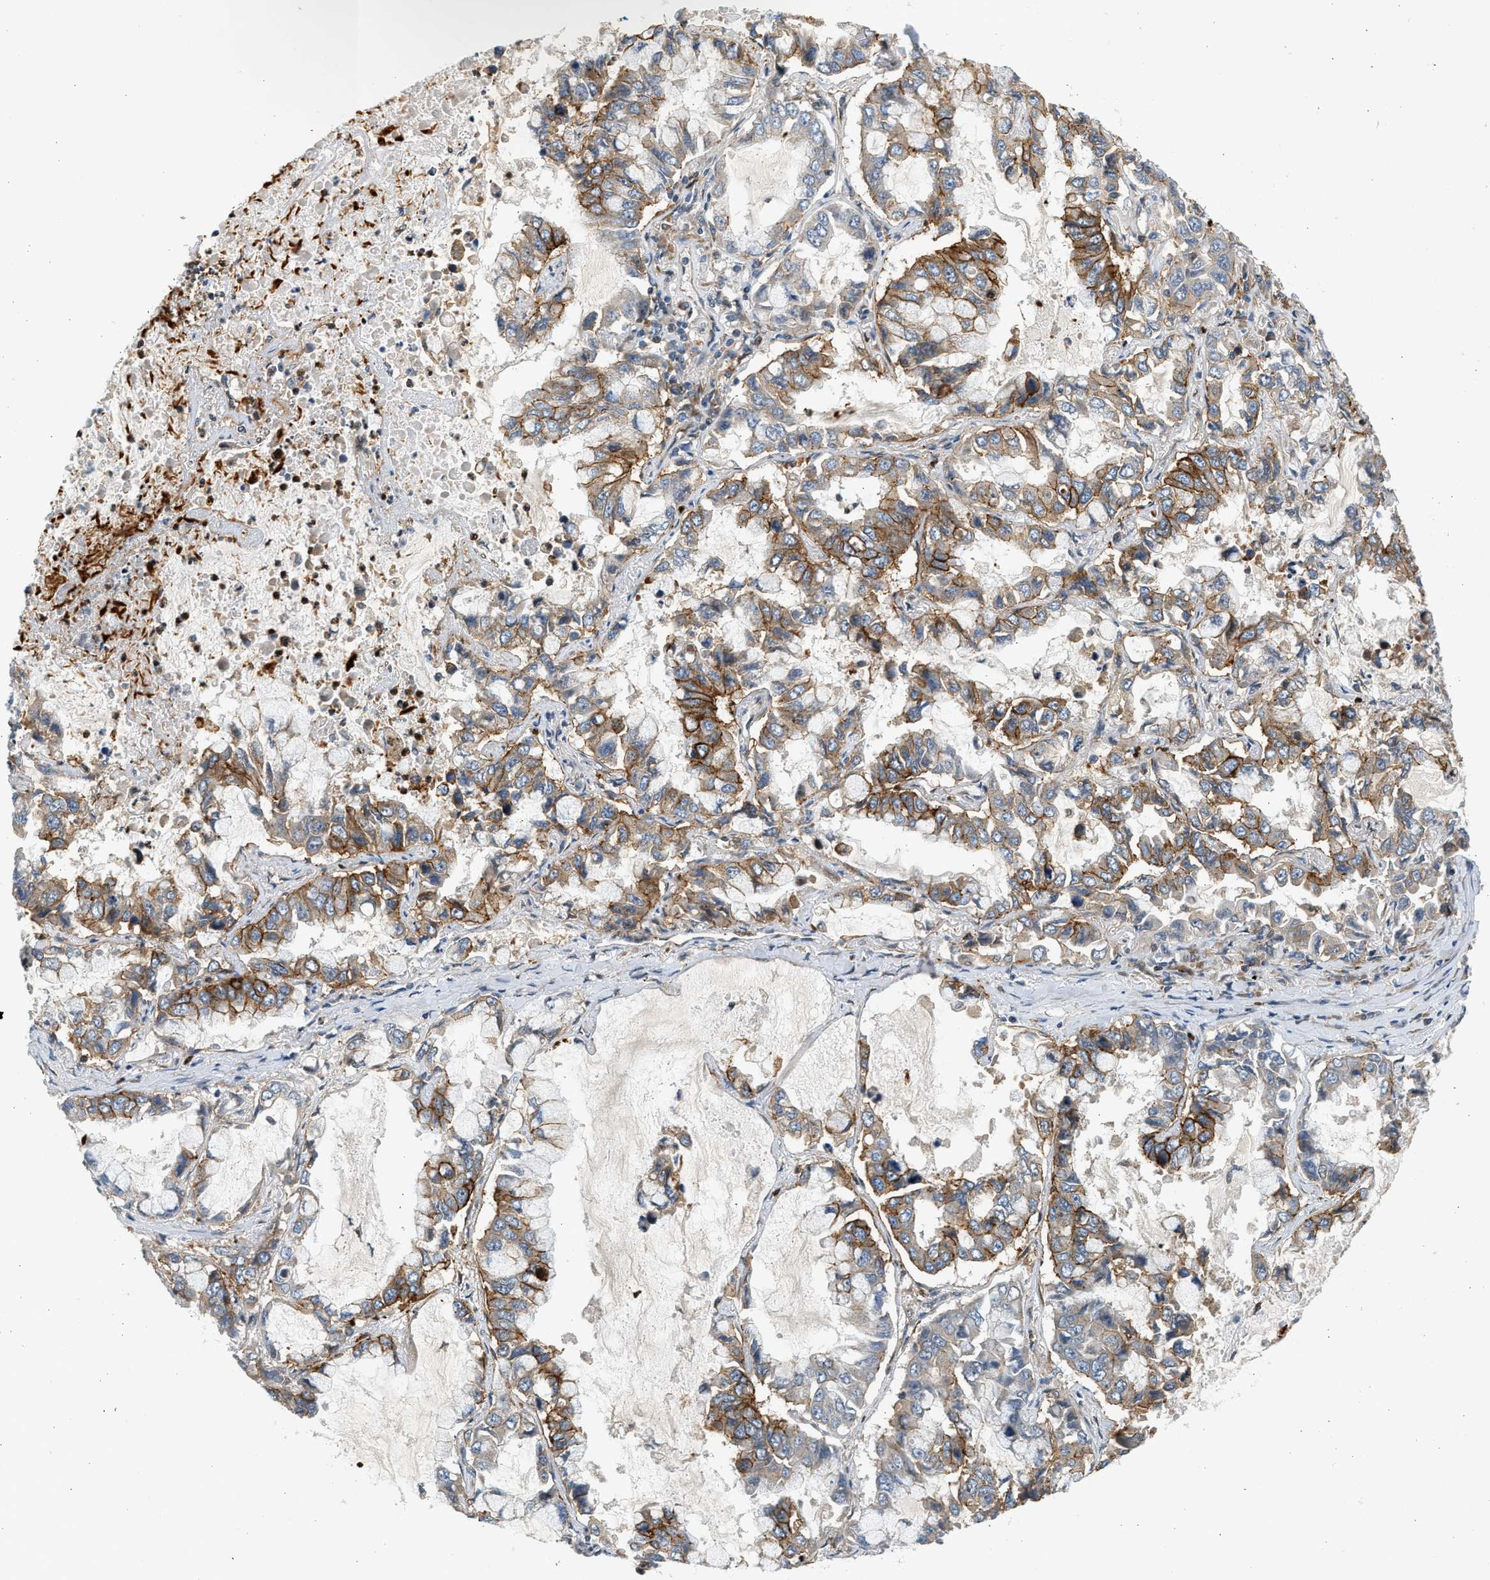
{"staining": {"intensity": "moderate", "quantity": "25%-75%", "location": "cytoplasmic/membranous"}, "tissue": "lung cancer", "cell_type": "Tumor cells", "image_type": "cancer", "snomed": [{"axis": "morphology", "description": "Adenocarcinoma, NOS"}, {"axis": "topography", "description": "Lung"}], "caption": "This photomicrograph reveals IHC staining of lung cancer (adenocarcinoma), with medium moderate cytoplasmic/membranous positivity in approximately 25%-75% of tumor cells.", "gene": "NRSN2", "patient": {"sex": "male", "age": 64}}